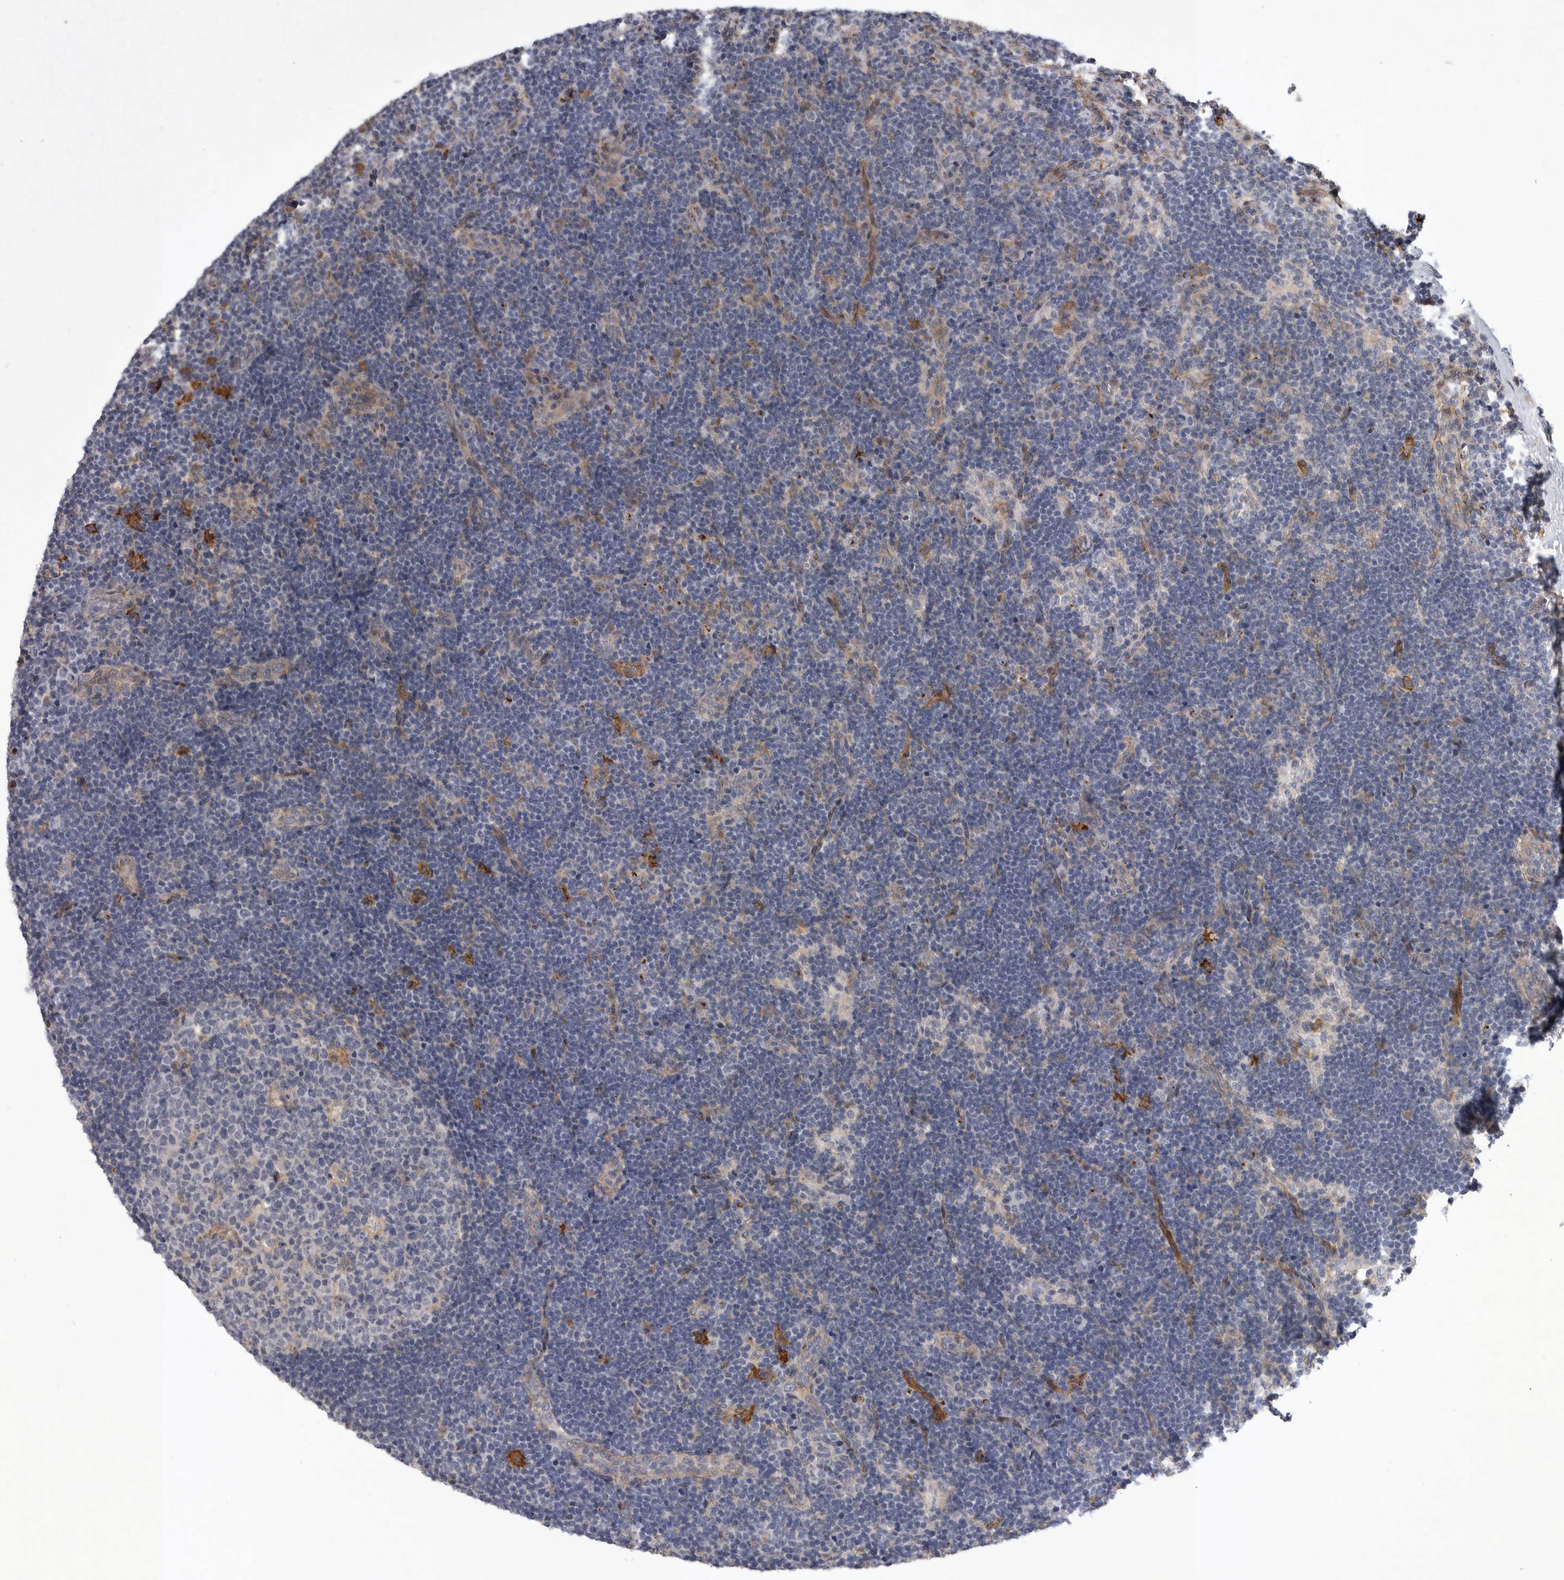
{"staining": {"intensity": "negative", "quantity": "none", "location": "none"}, "tissue": "lymph node", "cell_type": "Germinal center cells", "image_type": "normal", "snomed": [{"axis": "morphology", "description": "Normal tissue, NOS"}, {"axis": "topography", "description": "Lymph node"}], "caption": "Human lymph node stained for a protein using immunohistochemistry (IHC) exhibits no staining in germinal center cells.", "gene": "ANKFY1", "patient": {"sex": "female", "age": 22}}